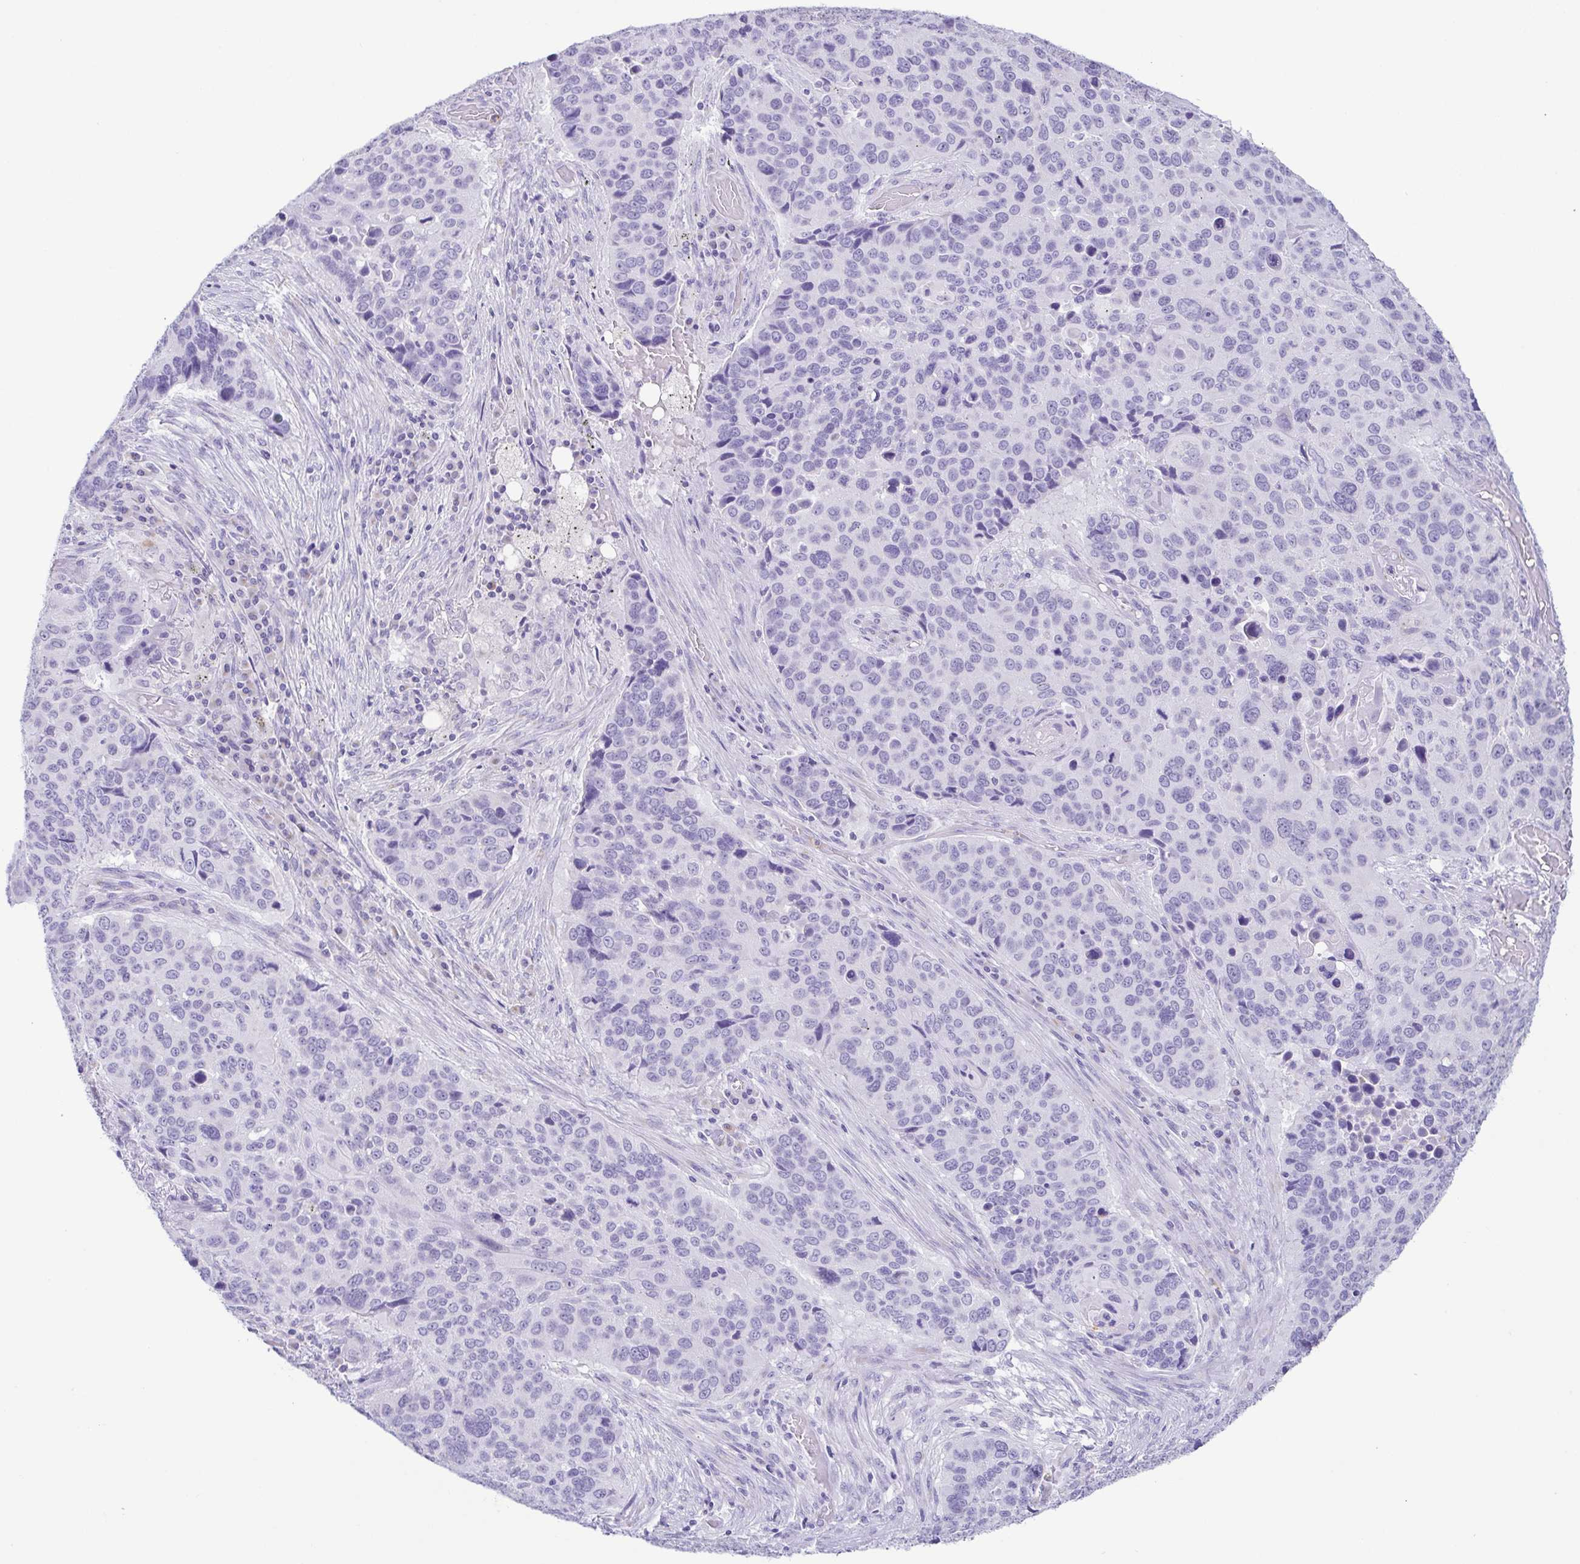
{"staining": {"intensity": "negative", "quantity": "none", "location": "none"}, "tissue": "lung cancer", "cell_type": "Tumor cells", "image_type": "cancer", "snomed": [{"axis": "morphology", "description": "Squamous cell carcinoma, NOS"}, {"axis": "topography", "description": "Lung"}], "caption": "IHC of squamous cell carcinoma (lung) demonstrates no positivity in tumor cells.", "gene": "AZU1", "patient": {"sex": "male", "age": 68}}